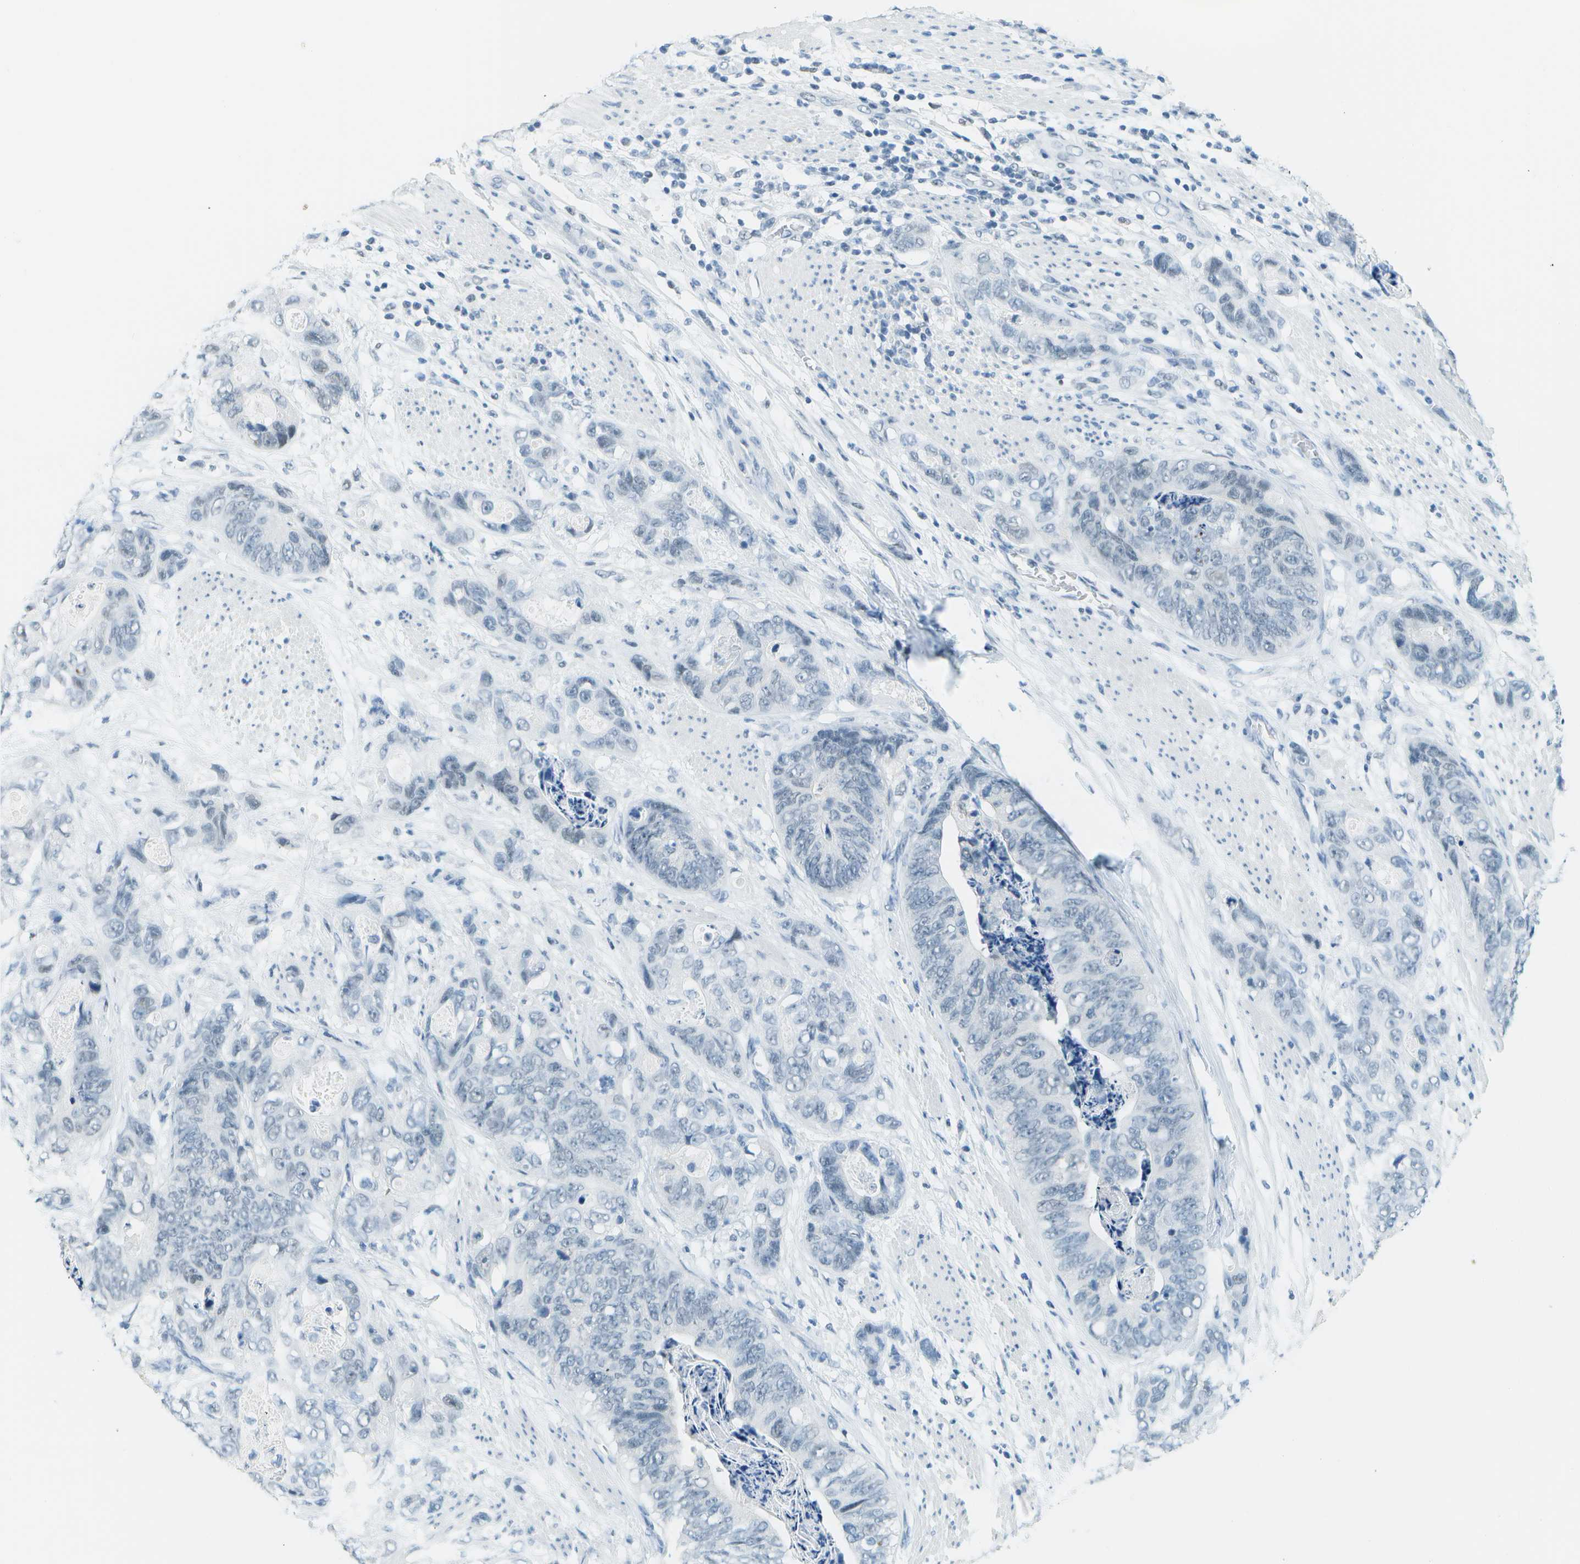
{"staining": {"intensity": "negative", "quantity": "none", "location": "none"}, "tissue": "stomach cancer", "cell_type": "Tumor cells", "image_type": "cancer", "snomed": [{"axis": "morphology", "description": "Adenocarcinoma, NOS"}, {"axis": "topography", "description": "Stomach"}], "caption": "Tumor cells are negative for brown protein staining in stomach adenocarcinoma.", "gene": "NEK11", "patient": {"sex": "female", "age": 89}}